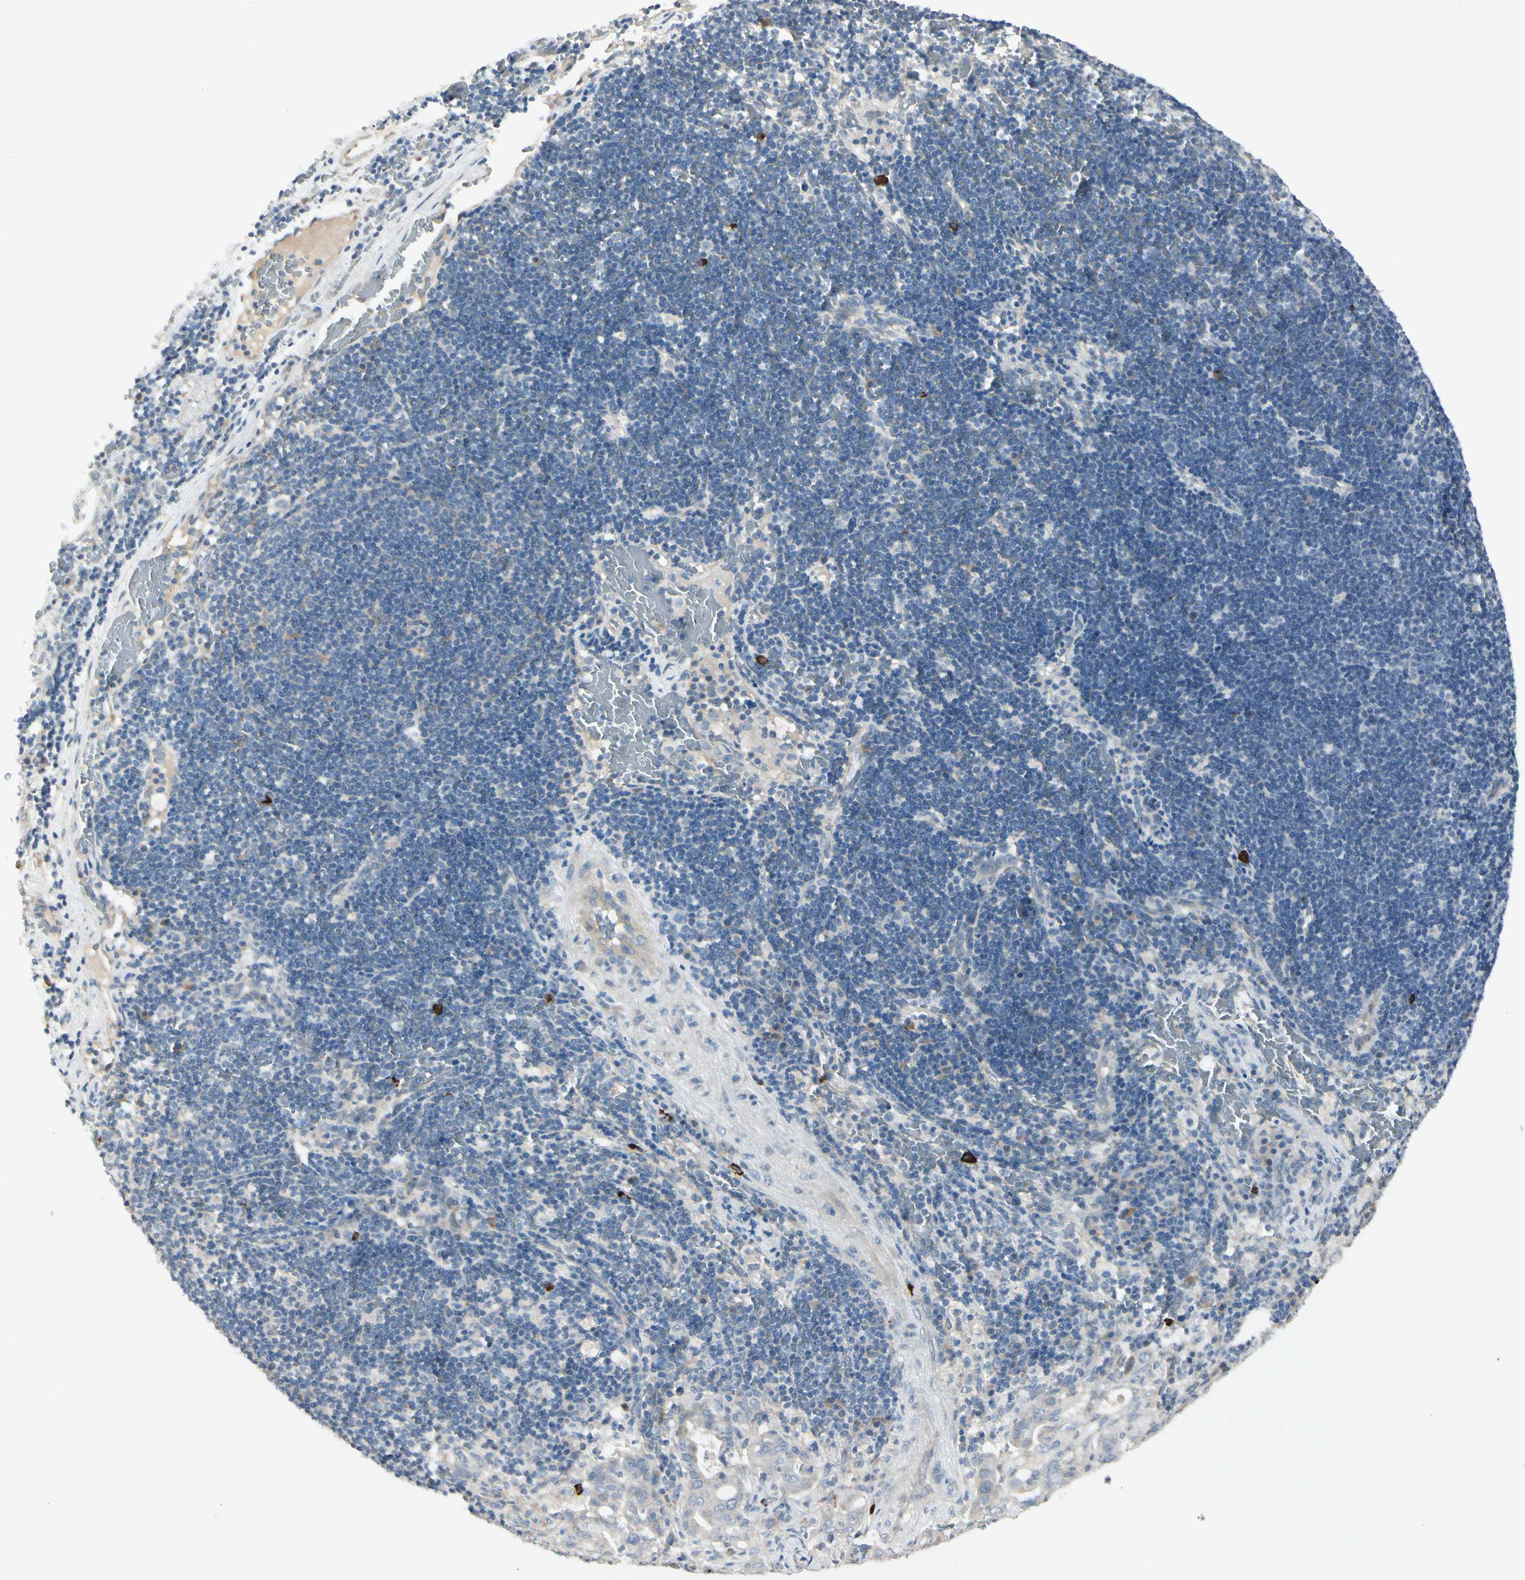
{"staining": {"intensity": "weak", "quantity": "25%-75%", "location": "cytoplasmic/membranous"}, "tissue": "liver cancer", "cell_type": "Tumor cells", "image_type": "cancer", "snomed": [{"axis": "morphology", "description": "Cholangiocarcinoma"}, {"axis": "topography", "description": "Liver"}], "caption": "Liver cancer (cholangiocarcinoma) stained with DAB immunohistochemistry reveals low levels of weak cytoplasmic/membranous expression in approximately 25%-75% of tumor cells.", "gene": "MAPRE3", "patient": {"sex": "female", "age": 68}}